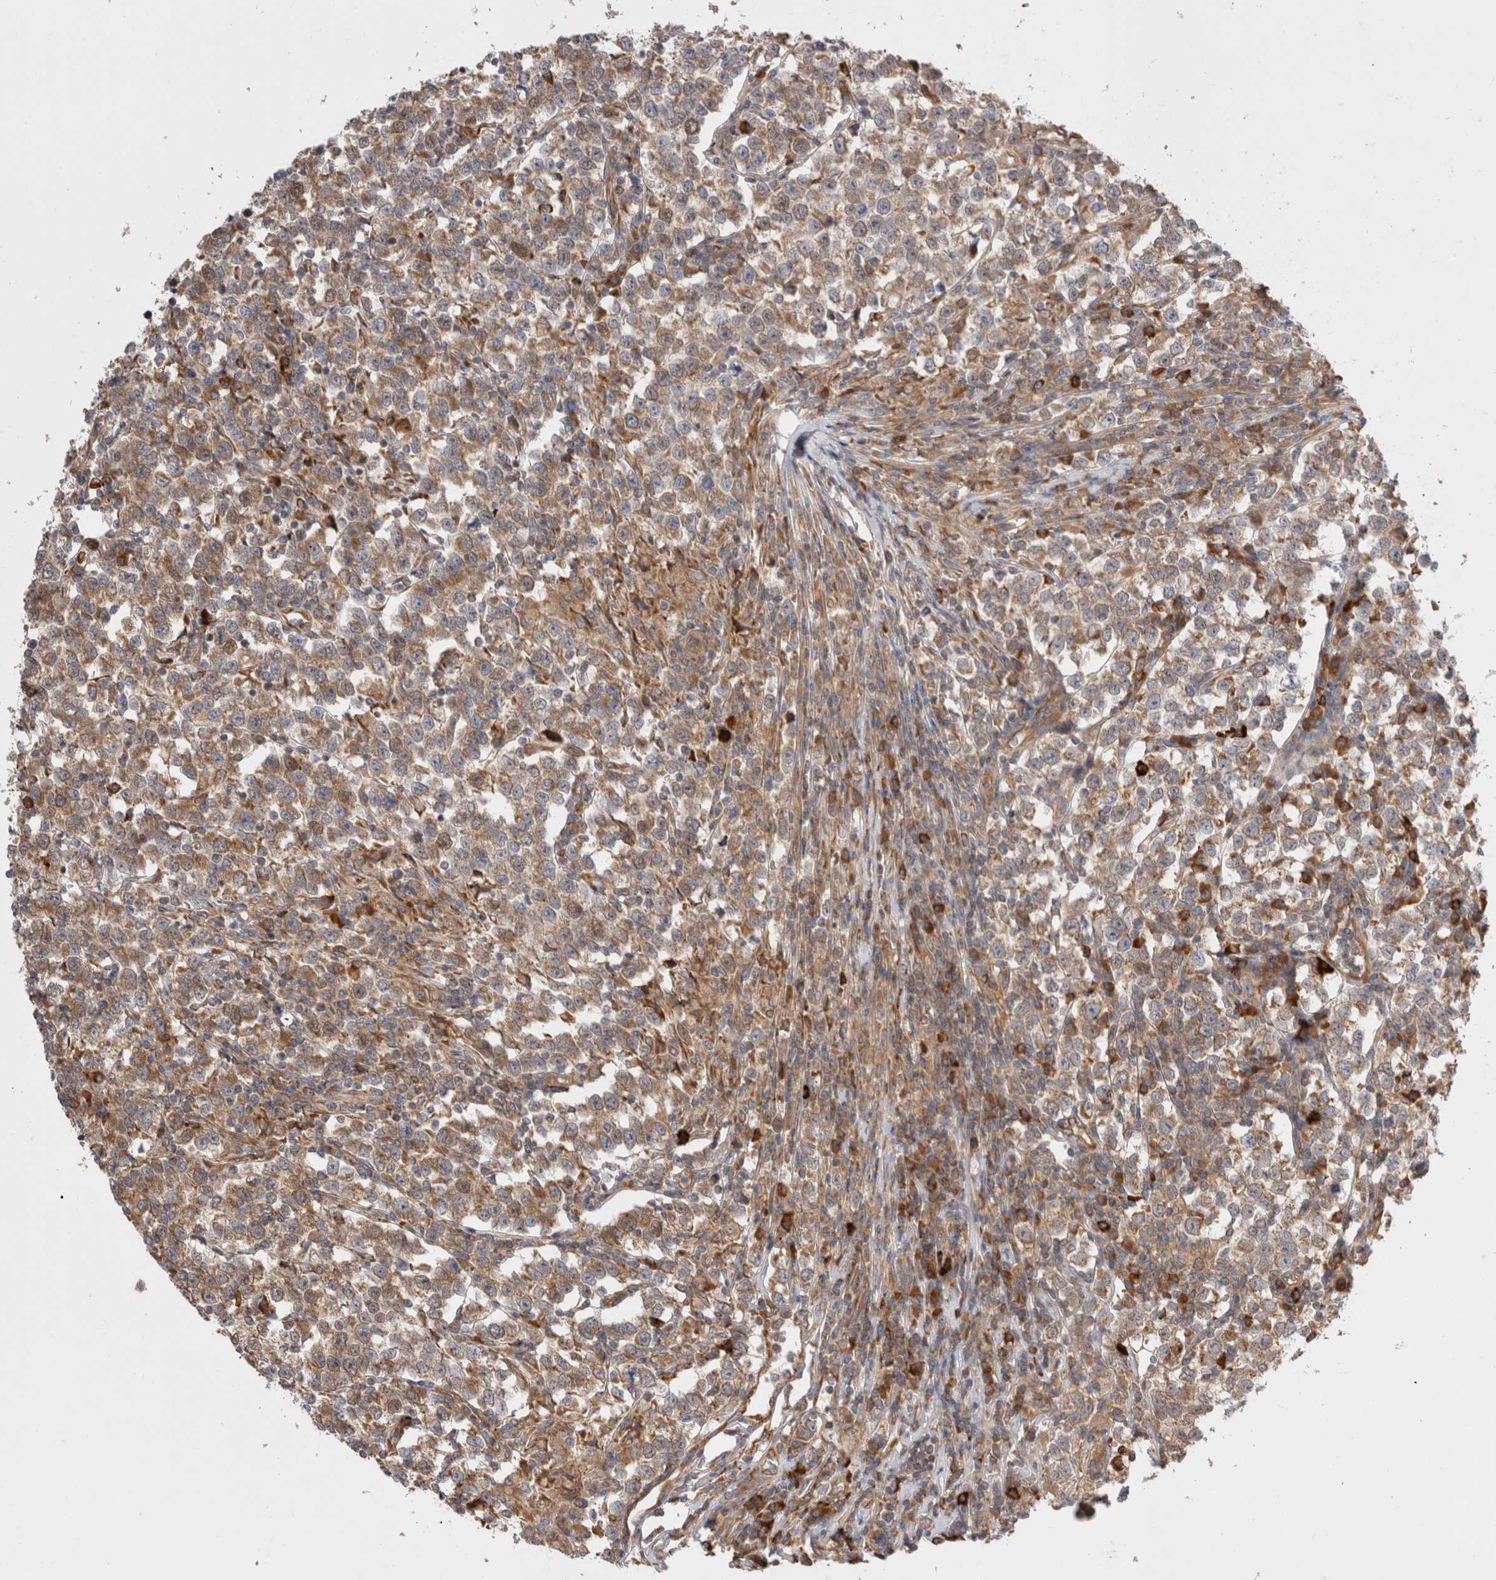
{"staining": {"intensity": "moderate", "quantity": "25%-75%", "location": "cytoplasmic/membranous"}, "tissue": "testis cancer", "cell_type": "Tumor cells", "image_type": "cancer", "snomed": [{"axis": "morphology", "description": "Normal tissue, NOS"}, {"axis": "morphology", "description": "Seminoma, NOS"}, {"axis": "topography", "description": "Testis"}], "caption": "Human testis cancer stained with a brown dye demonstrates moderate cytoplasmic/membranous positive expression in approximately 25%-75% of tumor cells.", "gene": "PDCD10", "patient": {"sex": "male", "age": 43}}